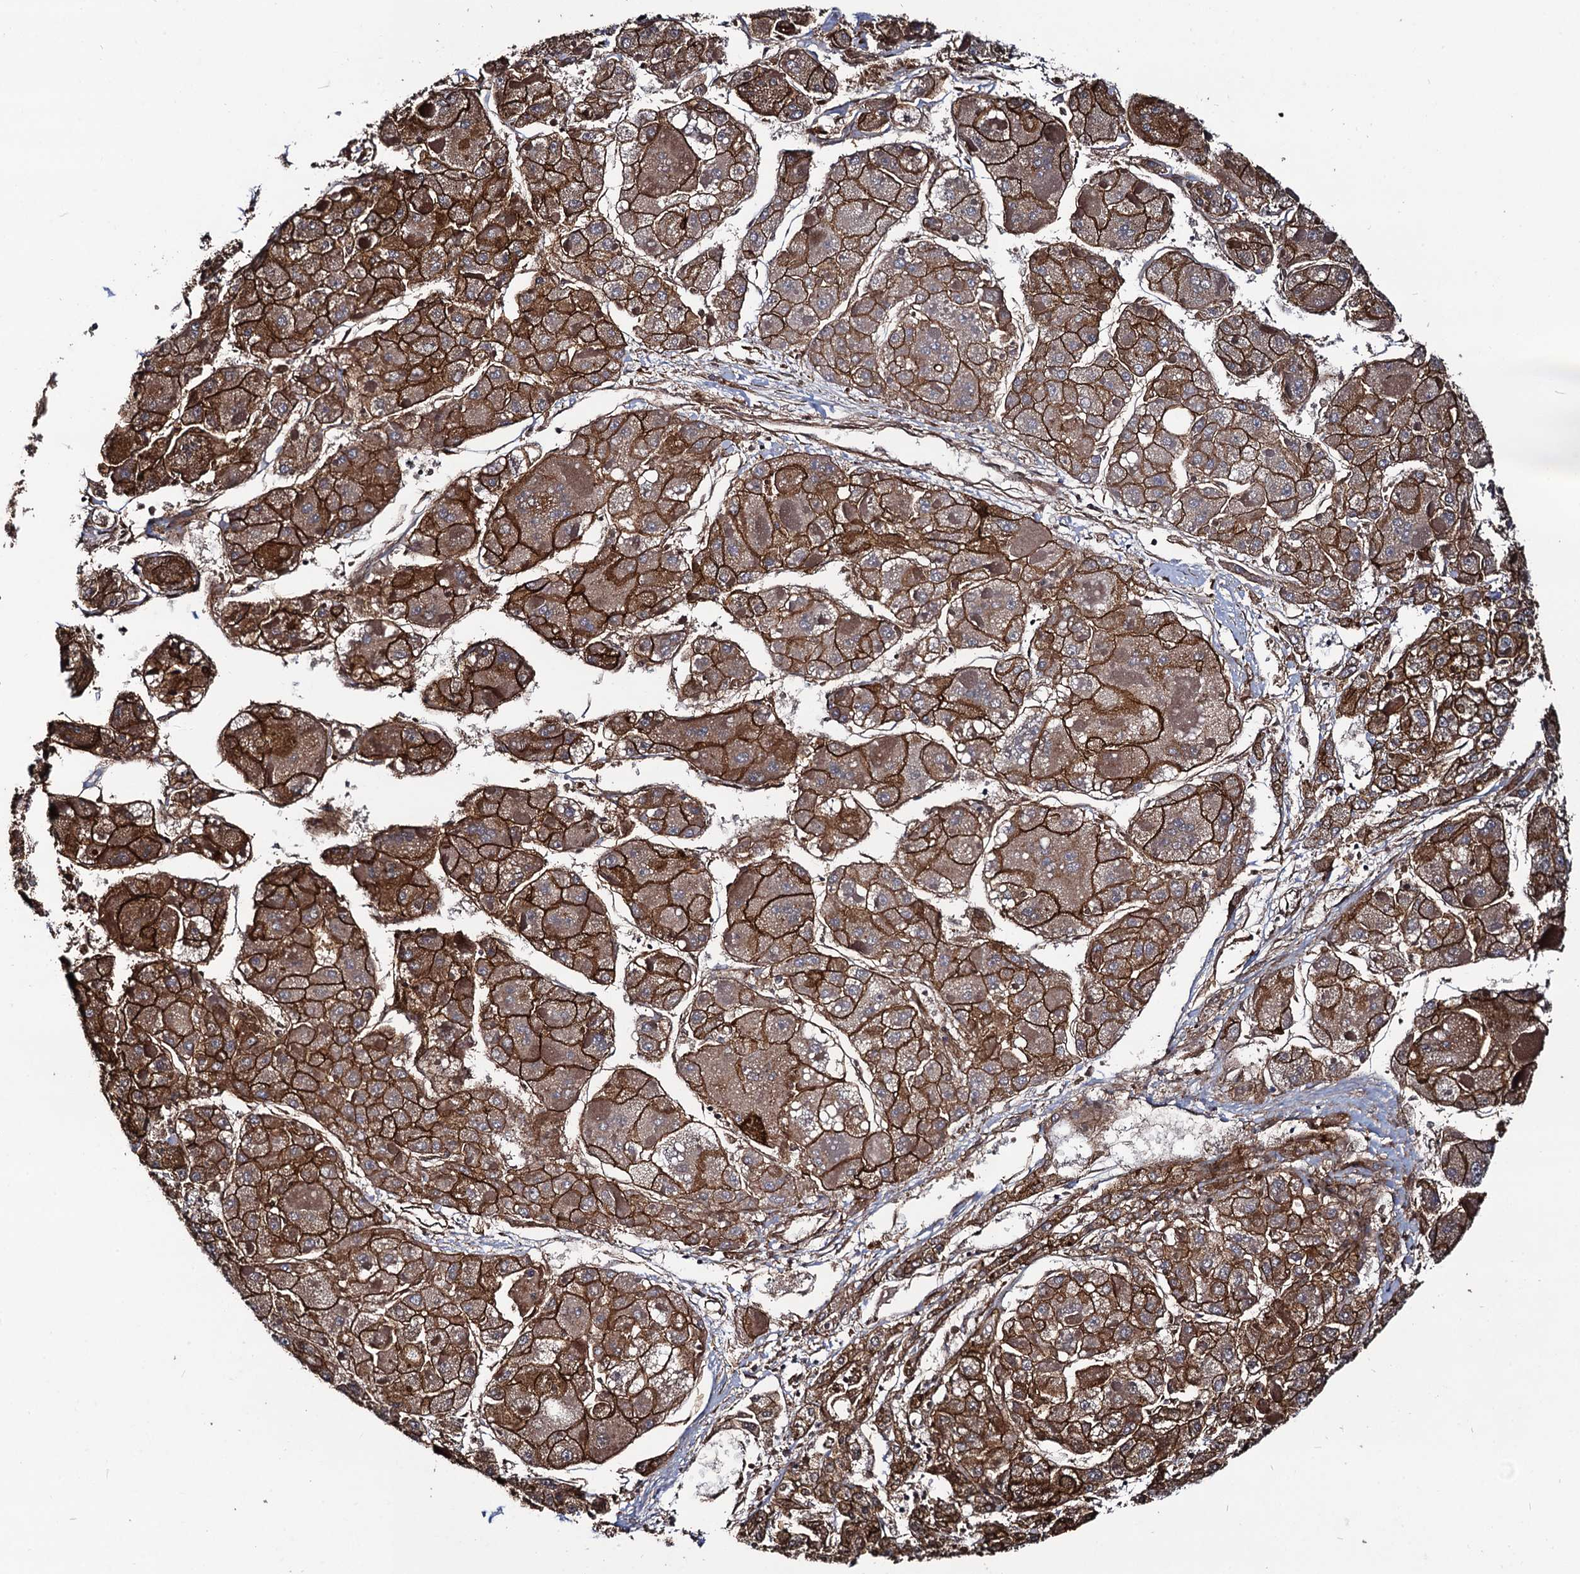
{"staining": {"intensity": "strong", "quantity": ">75%", "location": "cytoplasmic/membranous"}, "tissue": "liver cancer", "cell_type": "Tumor cells", "image_type": "cancer", "snomed": [{"axis": "morphology", "description": "Carcinoma, Hepatocellular, NOS"}, {"axis": "topography", "description": "Liver"}], "caption": "Protein positivity by immunohistochemistry exhibits strong cytoplasmic/membranous positivity in approximately >75% of tumor cells in liver cancer.", "gene": "CIP2A", "patient": {"sex": "female", "age": 73}}